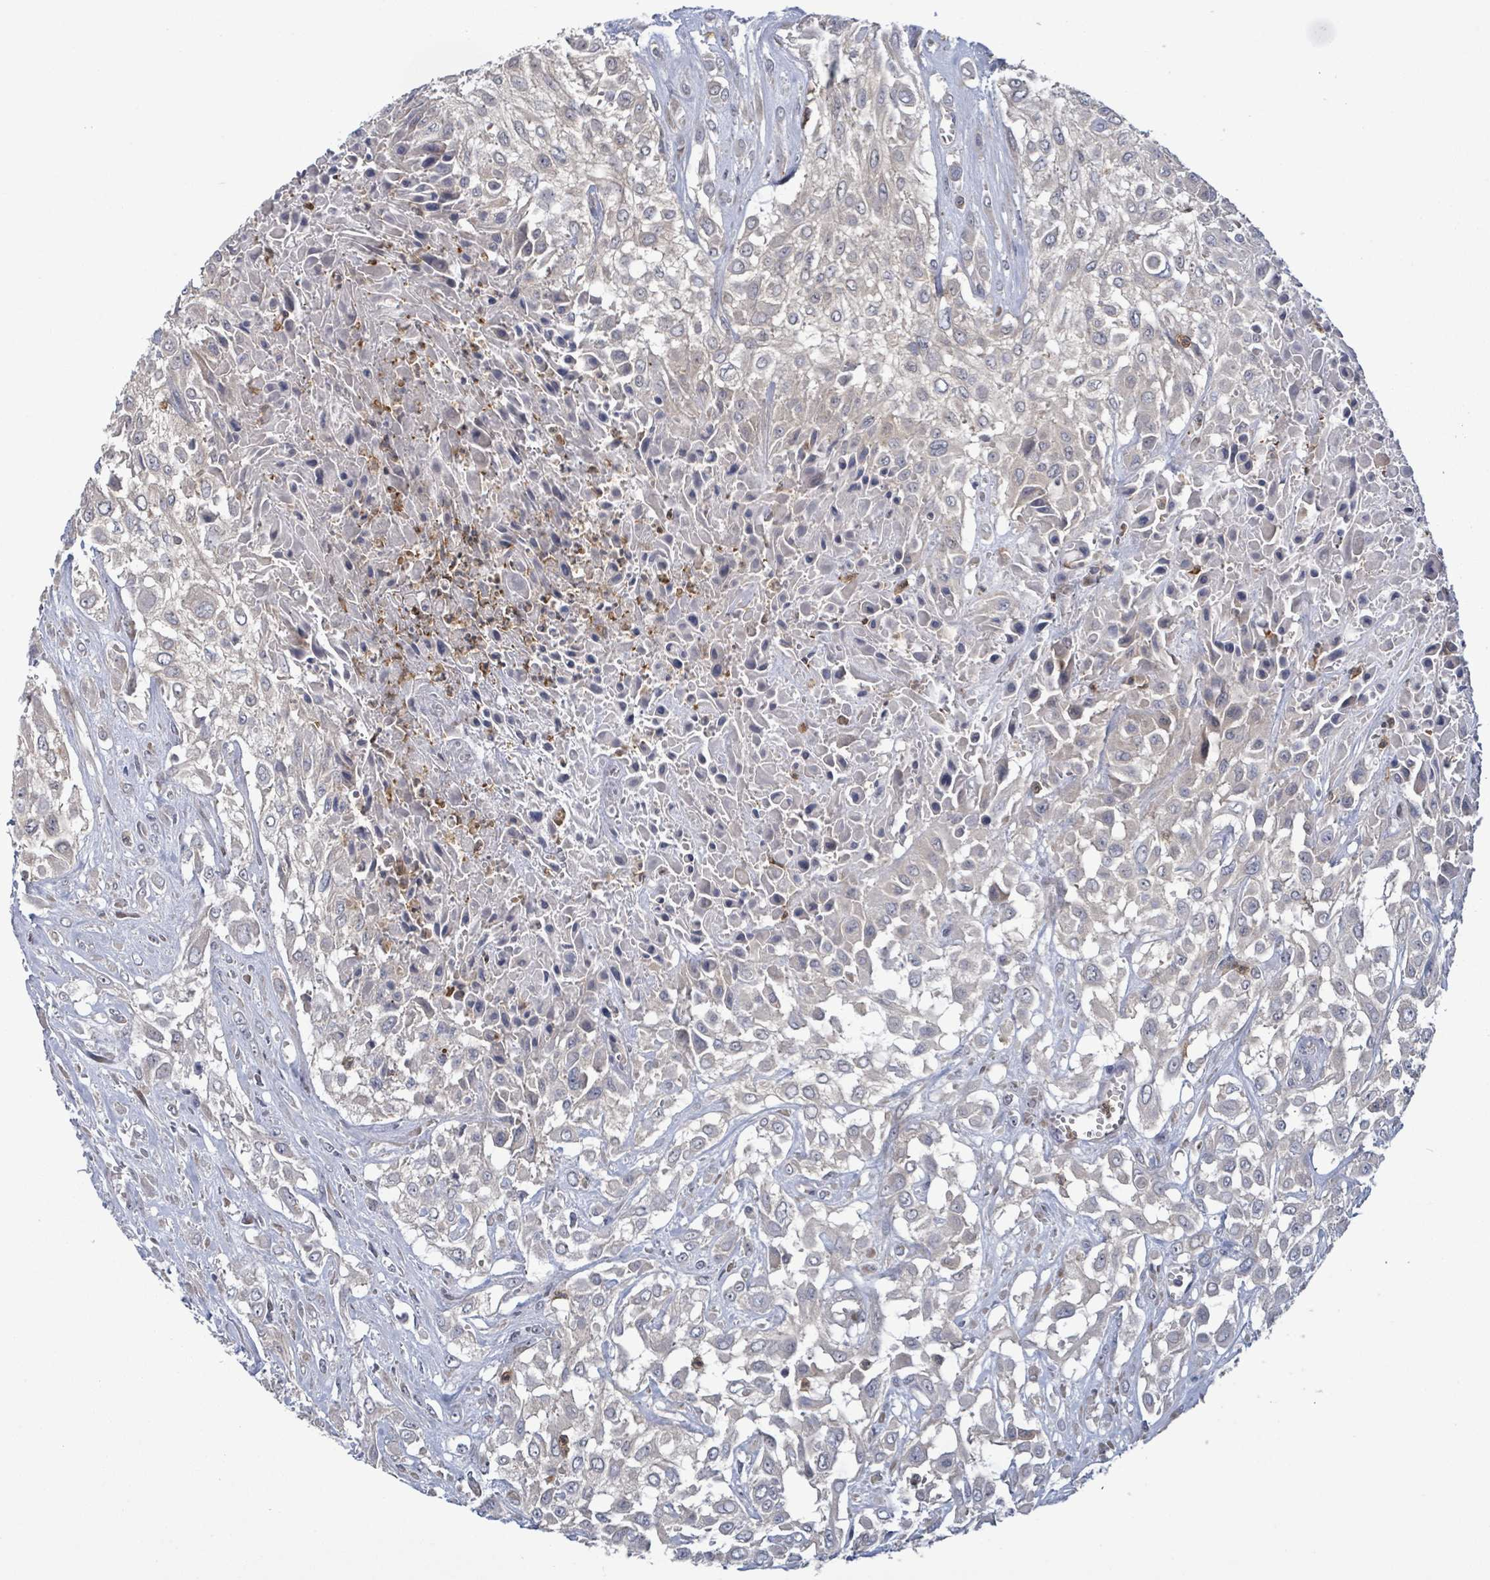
{"staining": {"intensity": "negative", "quantity": "none", "location": "none"}, "tissue": "urothelial cancer", "cell_type": "Tumor cells", "image_type": "cancer", "snomed": [{"axis": "morphology", "description": "Urothelial carcinoma, High grade"}, {"axis": "topography", "description": "Urinary bladder"}], "caption": "Tumor cells show no significant positivity in high-grade urothelial carcinoma.", "gene": "SERPINE3", "patient": {"sex": "male", "age": 57}}